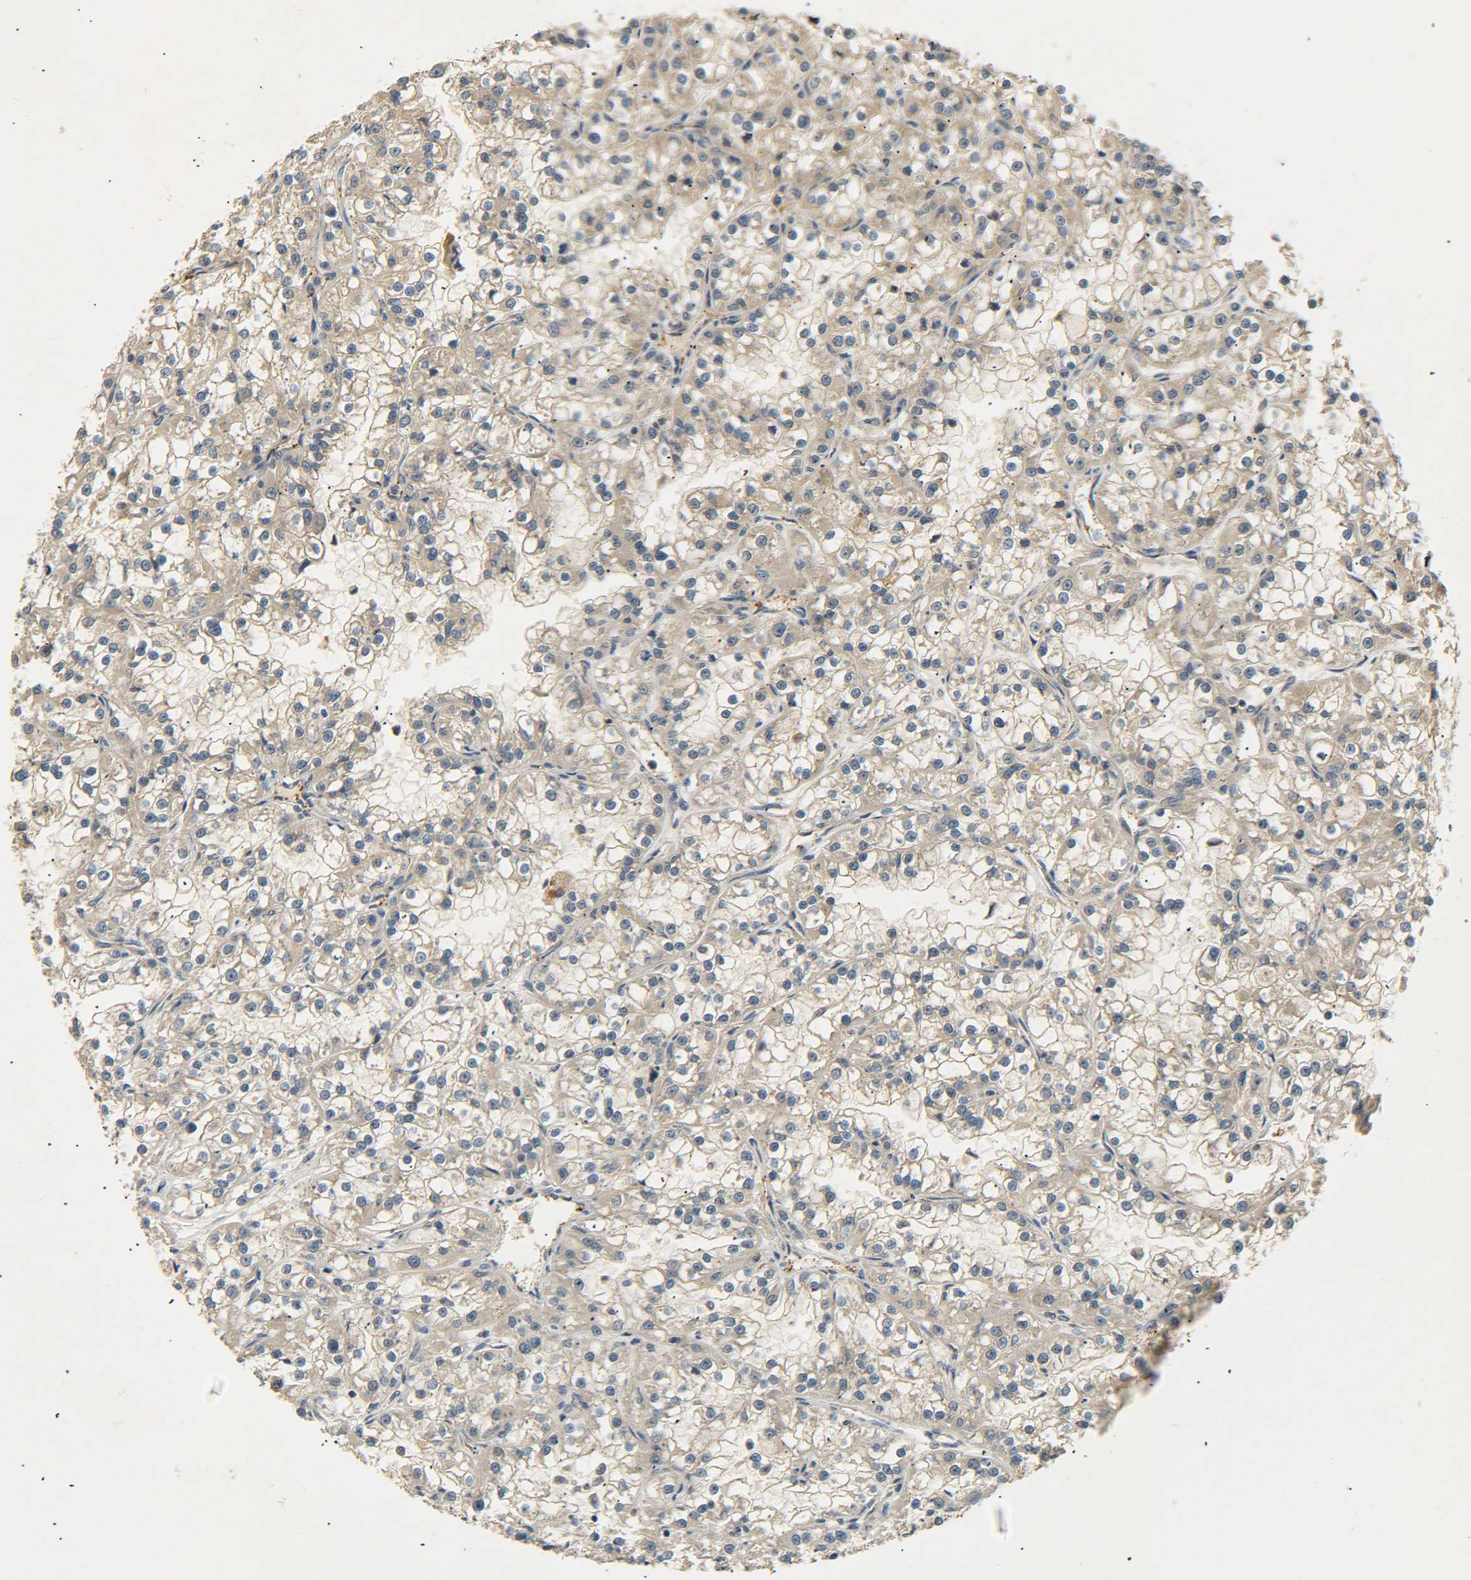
{"staining": {"intensity": "weak", "quantity": "<25%", "location": "cytoplasmic/membranous"}, "tissue": "renal cancer", "cell_type": "Tumor cells", "image_type": "cancer", "snomed": [{"axis": "morphology", "description": "Adenocarcinoma, NOS"}, {"axis": "topography", "description": "Kidney"}], "caption": "Immunohistochemistry (IHC) photomicrograph of human renal cancer stained for a protein (brown), which displays no expression in tumor cells.", "gene": "LRCH3", "patient": {"sex": "female", "age": 52}}